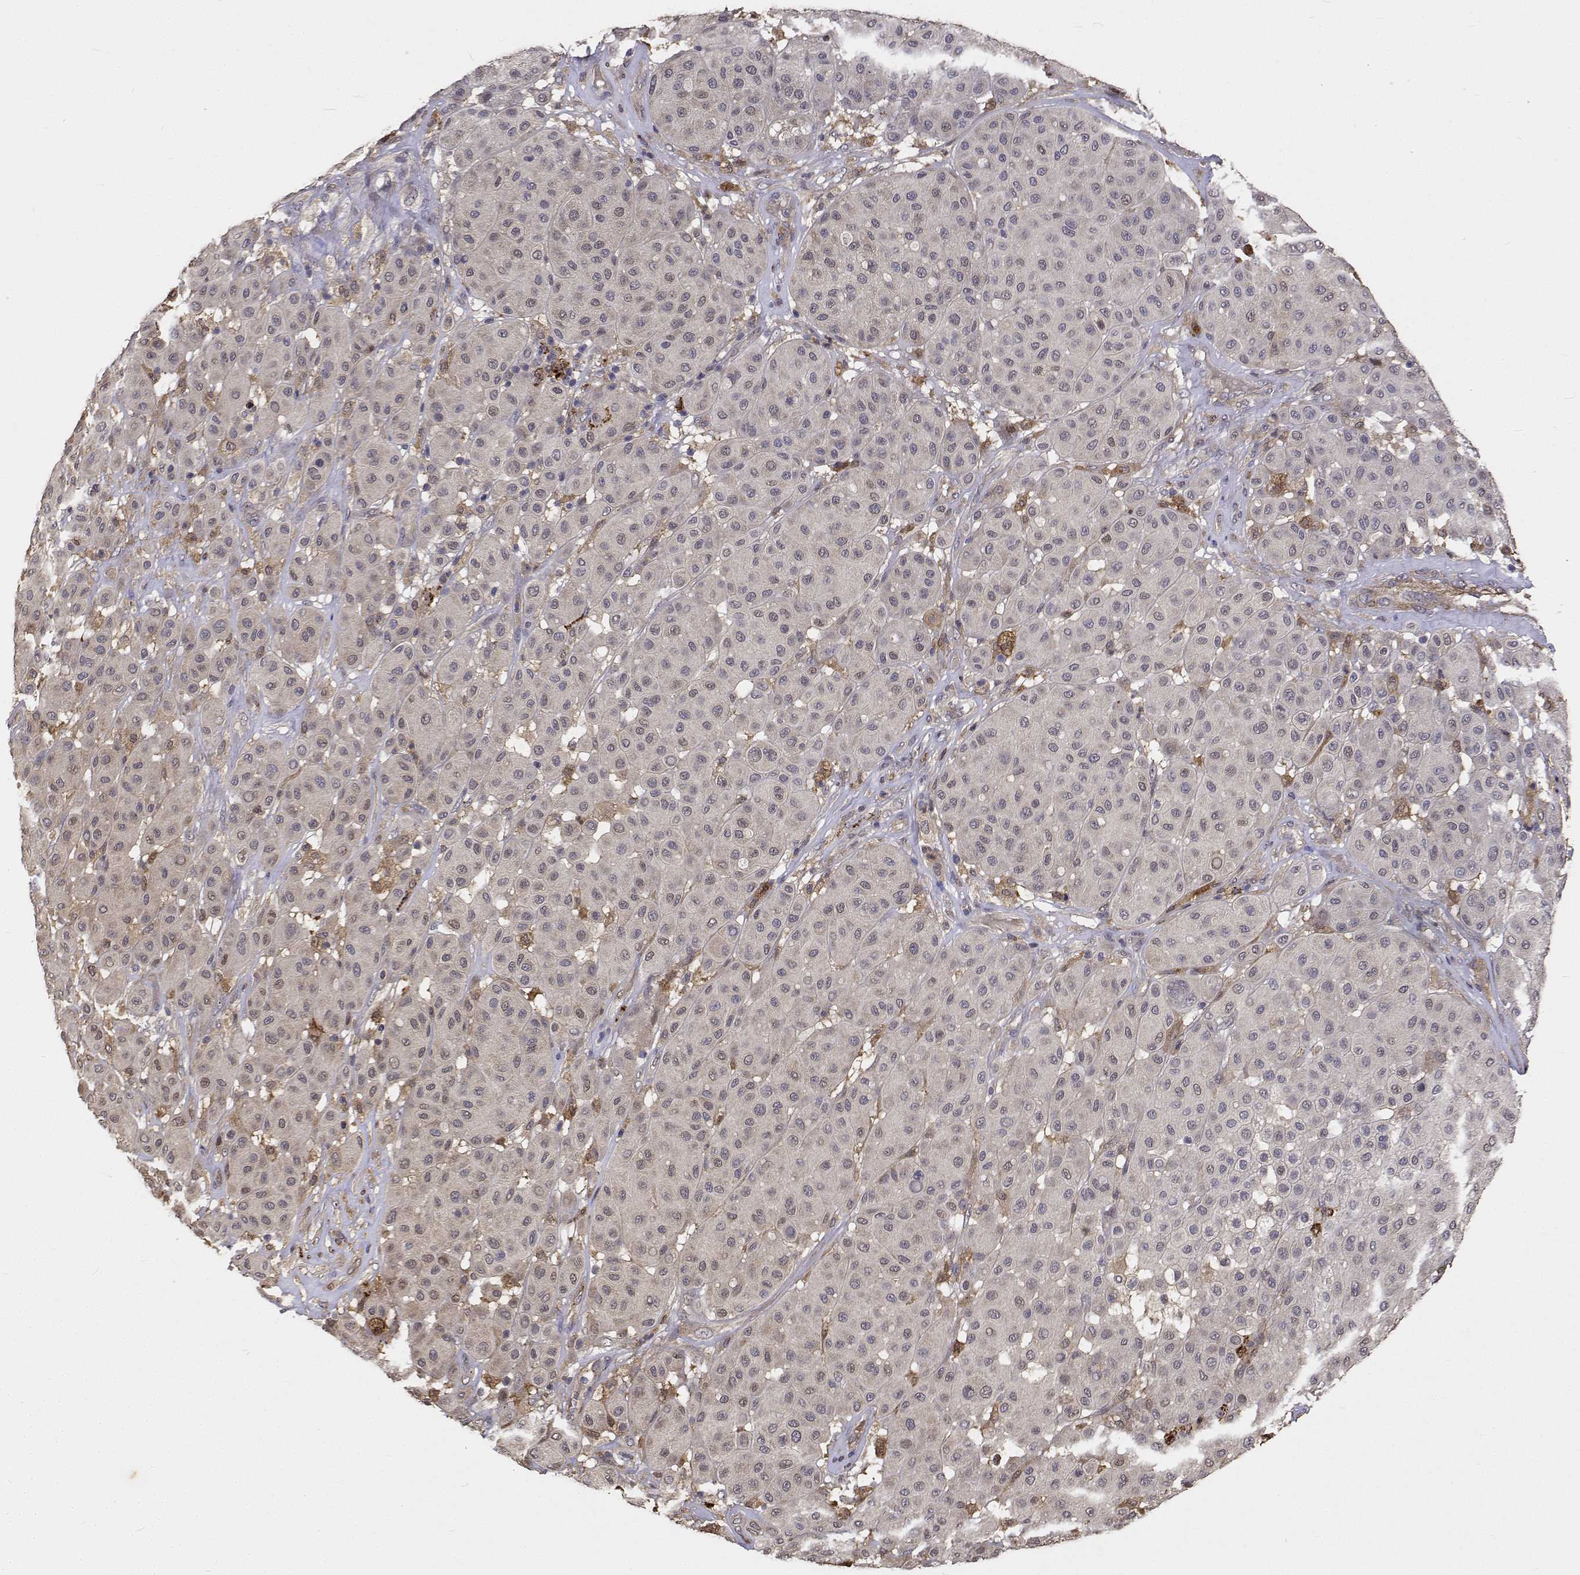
{"staining": {"intensity": "negative", "quantity": "none", "location": "none"}, "tissue": "melanoma", "cell_type": "Tumor cells", "image_type": "cancer", "snomed": [{"axis": "morphology", "description": "Malignant melanoma, Metastatic site"}, {"axis": "topography", "description": "Smooth muscle"}], "caption": "DAB immunohistochemical staining of melanoma displays no significant staining in tumor cells.", "gene": "PCID2", "patient": {"sex": "male", "age": 41}}